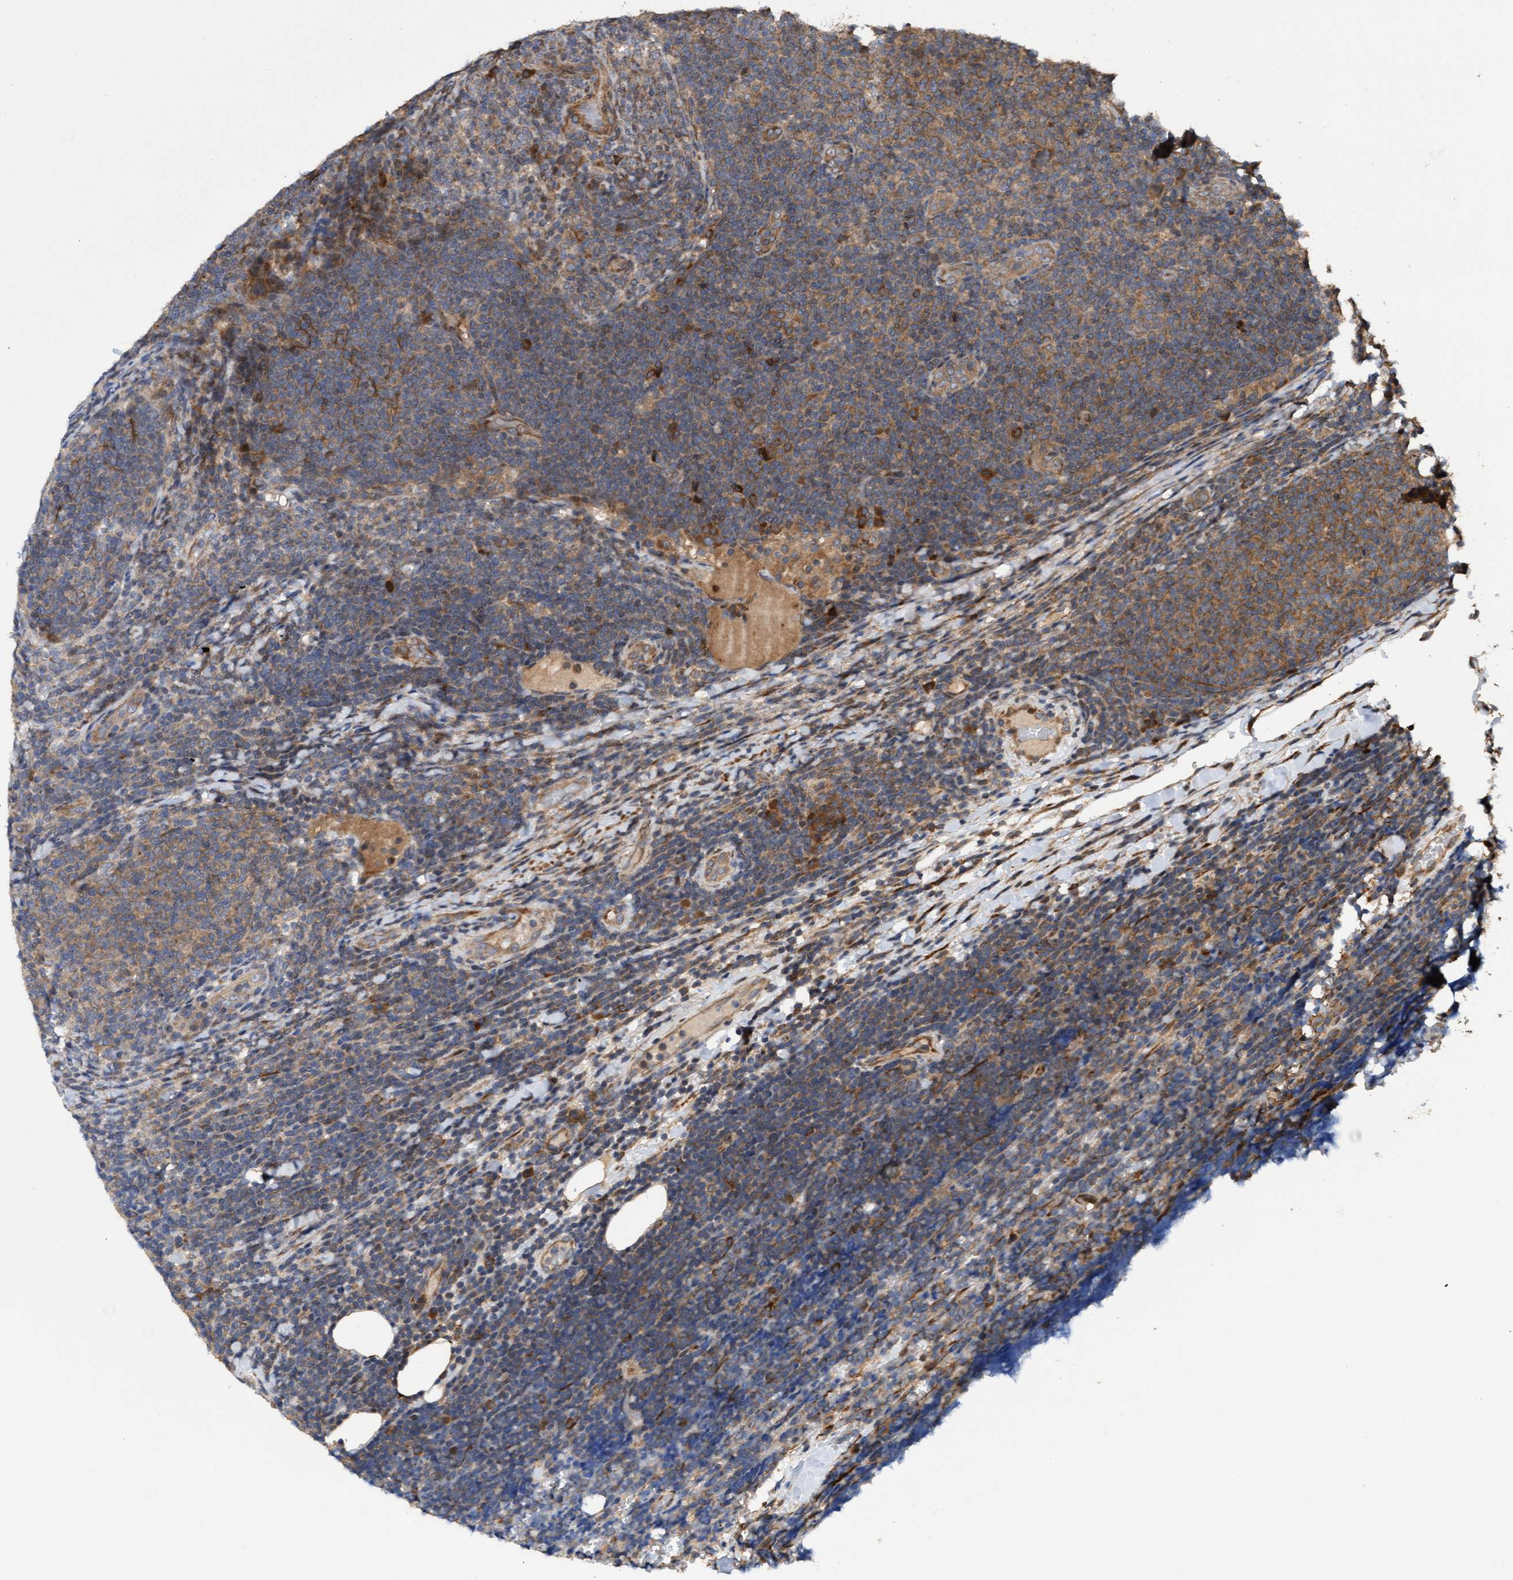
{"staining": {"intensity": "moderate", "quantity": ">75%", "location": "cytoplasmic/membranous"}, "tissue": "lymphoma", "cell_type": "Tumor cells", "image_type": "cancer", "snomed": [{"axis": "morphology", "description": "Malignant lymphoma, non-Hodgkin's type, Low grade"}, {"axis": "topography", "description": "Lymph node"}], "caption": "This micrograph demonstrates immunohistochemistry (IHC) staining of human lymphoma, with medium moderate cytoplasmic/membranous expression in approximately >75% of tumor cells.", "gene": "ELP5", "patient": {"sex": "male", "age": 66}}